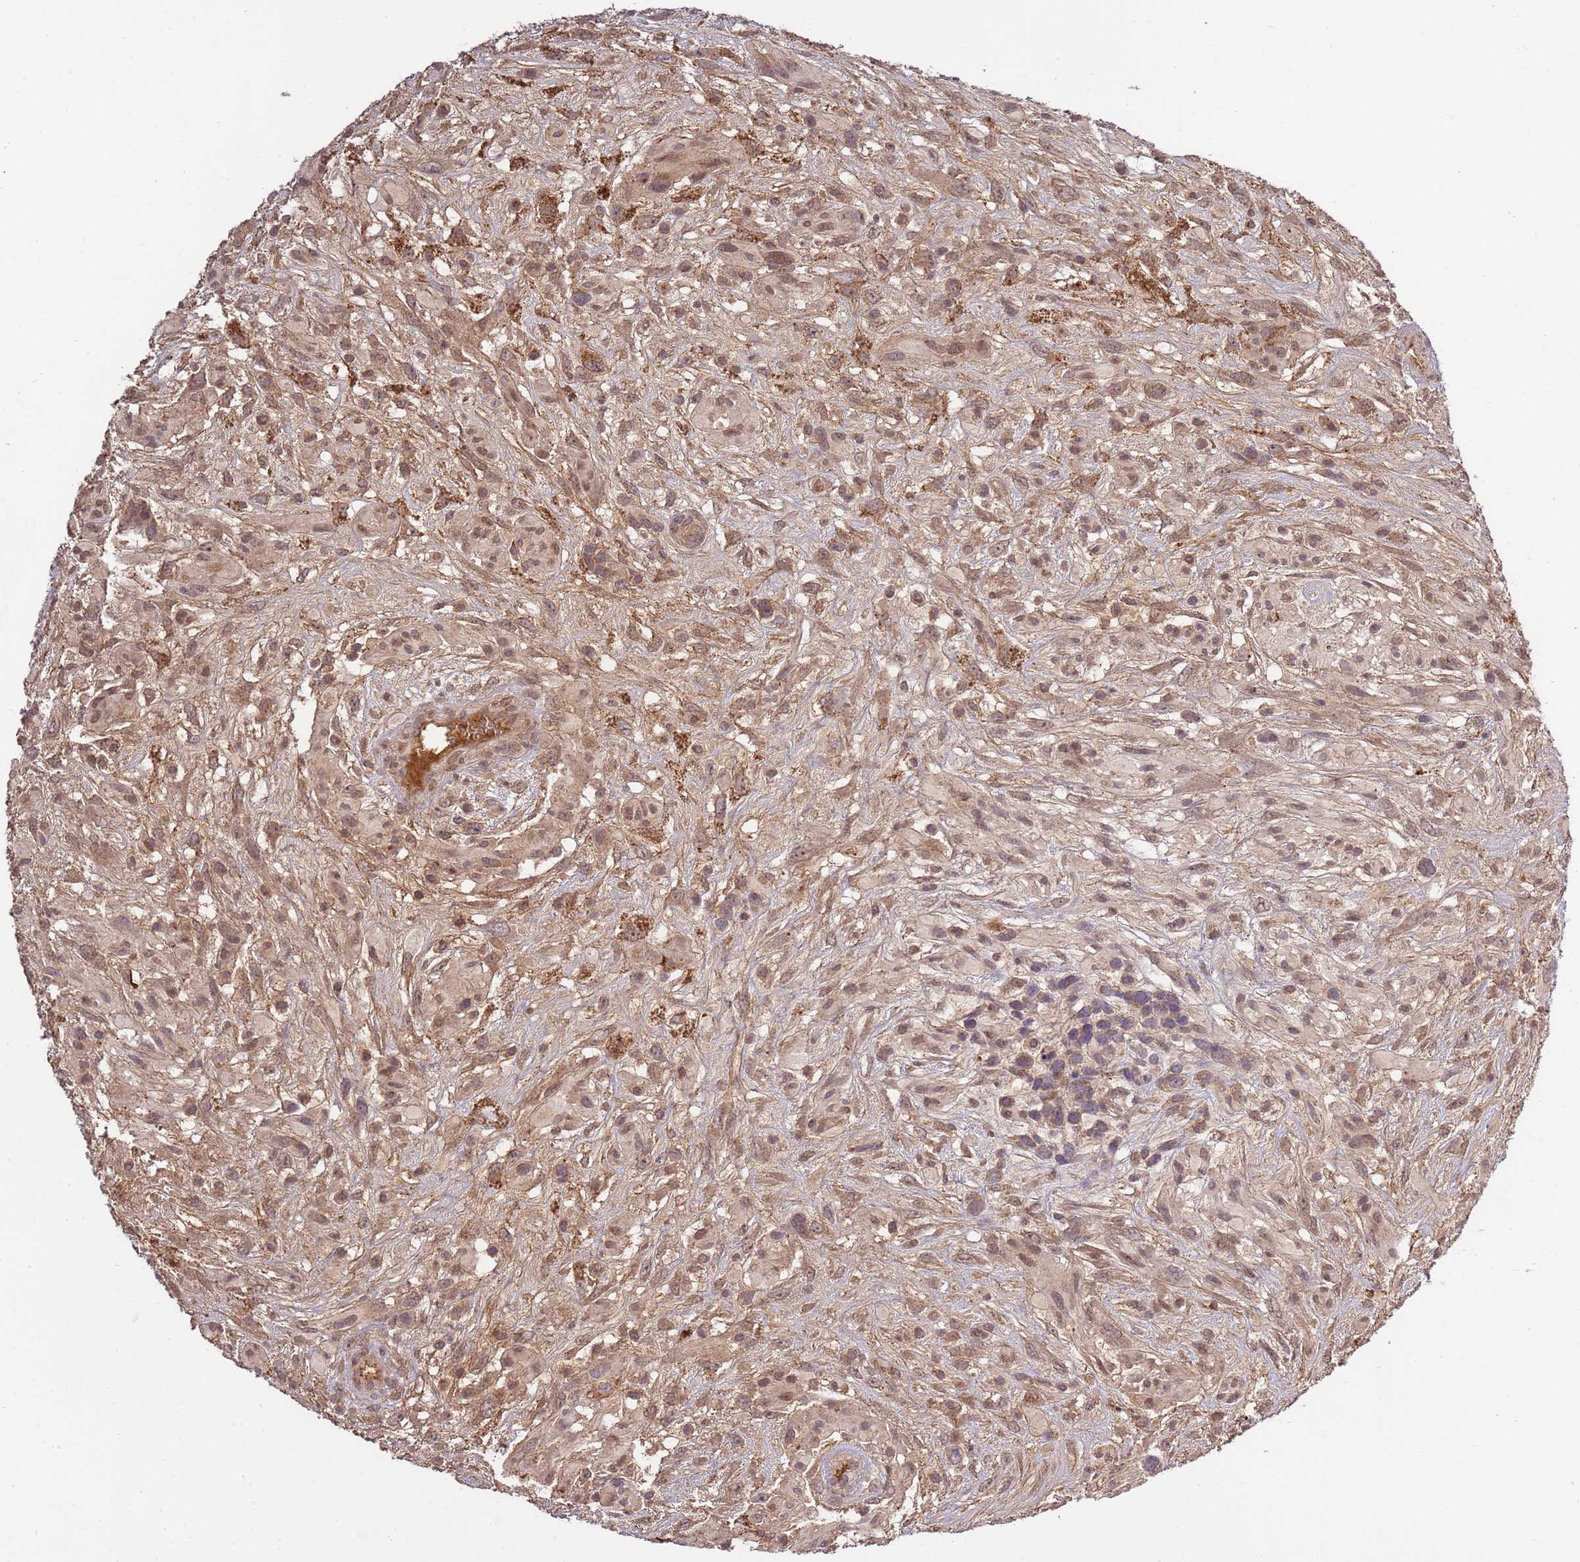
{"staining": {"intensity": "moderate", "quantity": ">75%", "location": "cytoplasmic/membranous,nuclear"}, "tissue": "glioma", "cell_type": "Tumor cells", "image_type": "cancer", "snomed": [{"axis": "morphology", "description": "Glioma, malignant, High grade"}, {"axis": "topography", "description": "Brain"}], "caption": "High-grade glioma (malignant) stained with a protein marker displays moderate staining in tumor cells.", "gene": "ZNF624", "patient": {"sex": "male", "age": 61}}